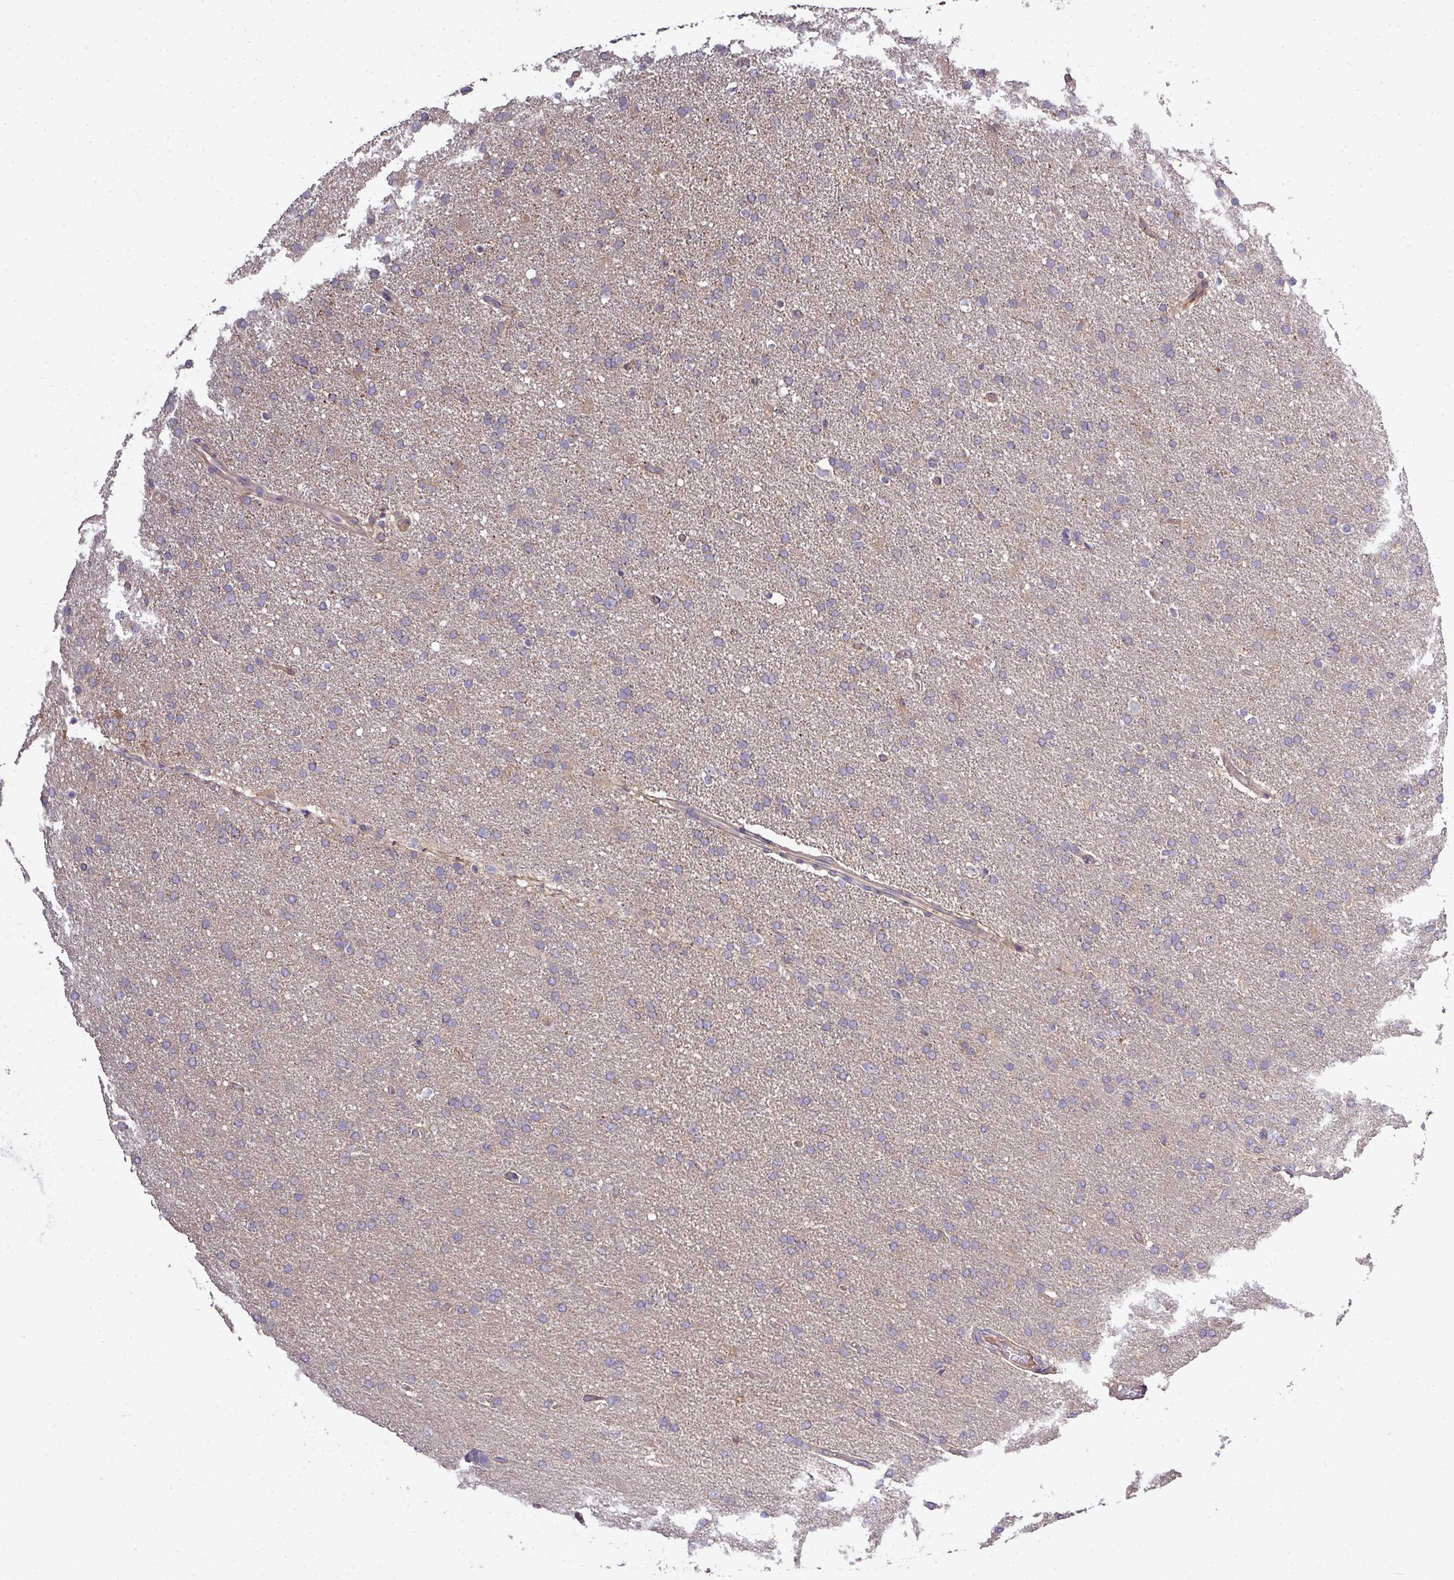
{"staining": {"intensity": "negative", "quantity": "none", "location": "none"}, "tissue": "glioma", "cell_type": "Tumor cells", "image_type": "cancer", "snomed": [{"axis": "morphology", "description": "Glioma, malignant, High grade"}, {"axis": "topography", "description": "Brain"}], "caption": "This is a micrograph of immunohistochemistry (IHC) staining of malignant glioma (high-grade), which shows no expression in tumor cells.", "gene": "STAT5A", "patient": {"sex": "male", "age": 72}}